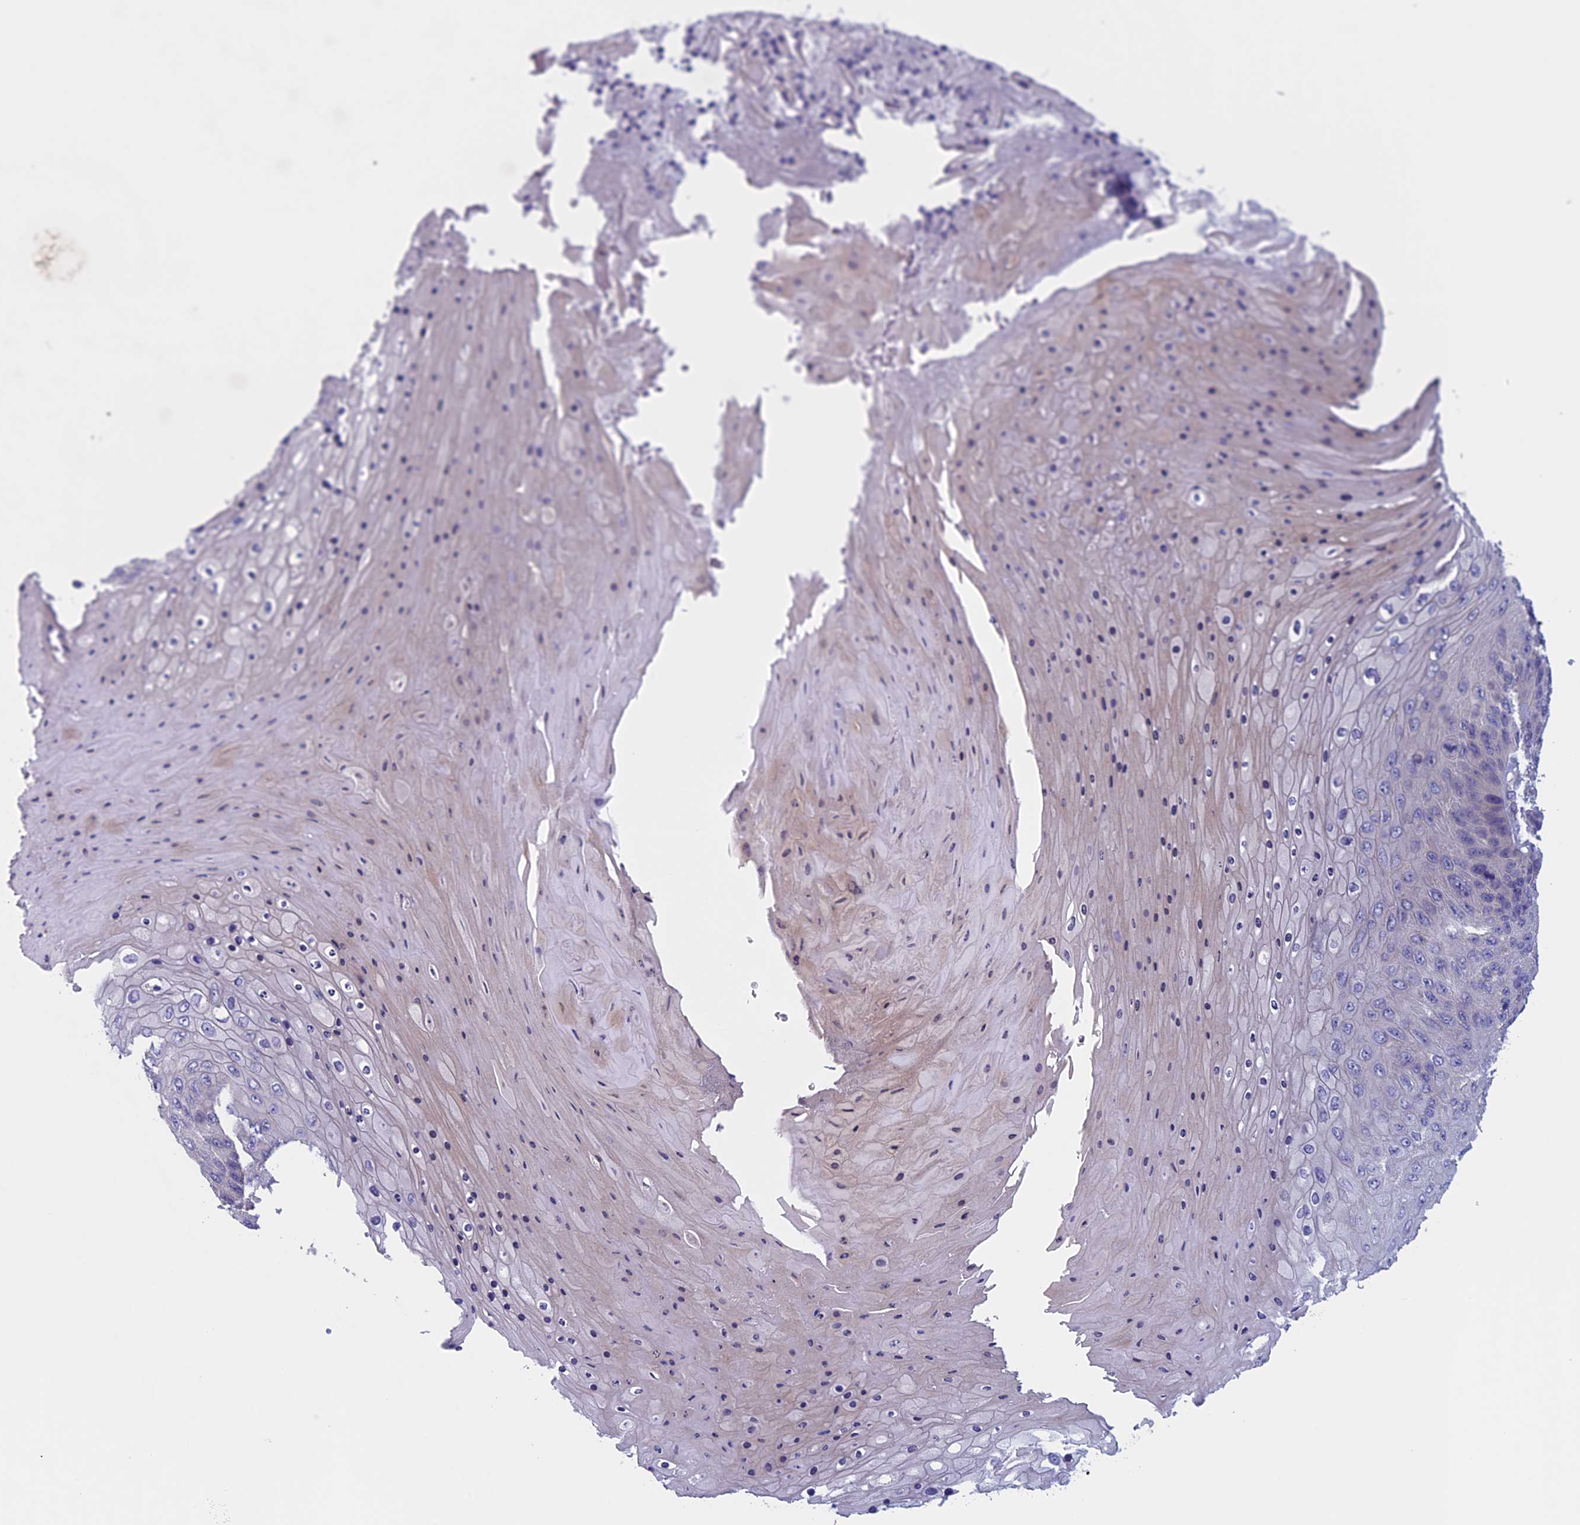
{"staining": {"intensity": "negative", "quantity": "none", "location": "none"}, "tissue": "skin cancer", "cell_type": "Tumor cells", "image_type": "cancer", "snomed": [{"axis": "morphology", "description": "Squamous cell carcinoma, NOS"}, {"axis": "topography", "description": "Skin"}], "caption": "Protein analysis of squamous cell carcinoma (skin) exhibits no significant expression in tumor cells.", "gene": "CNOT6L", "patient": {"sex": "female", "age": 88}}